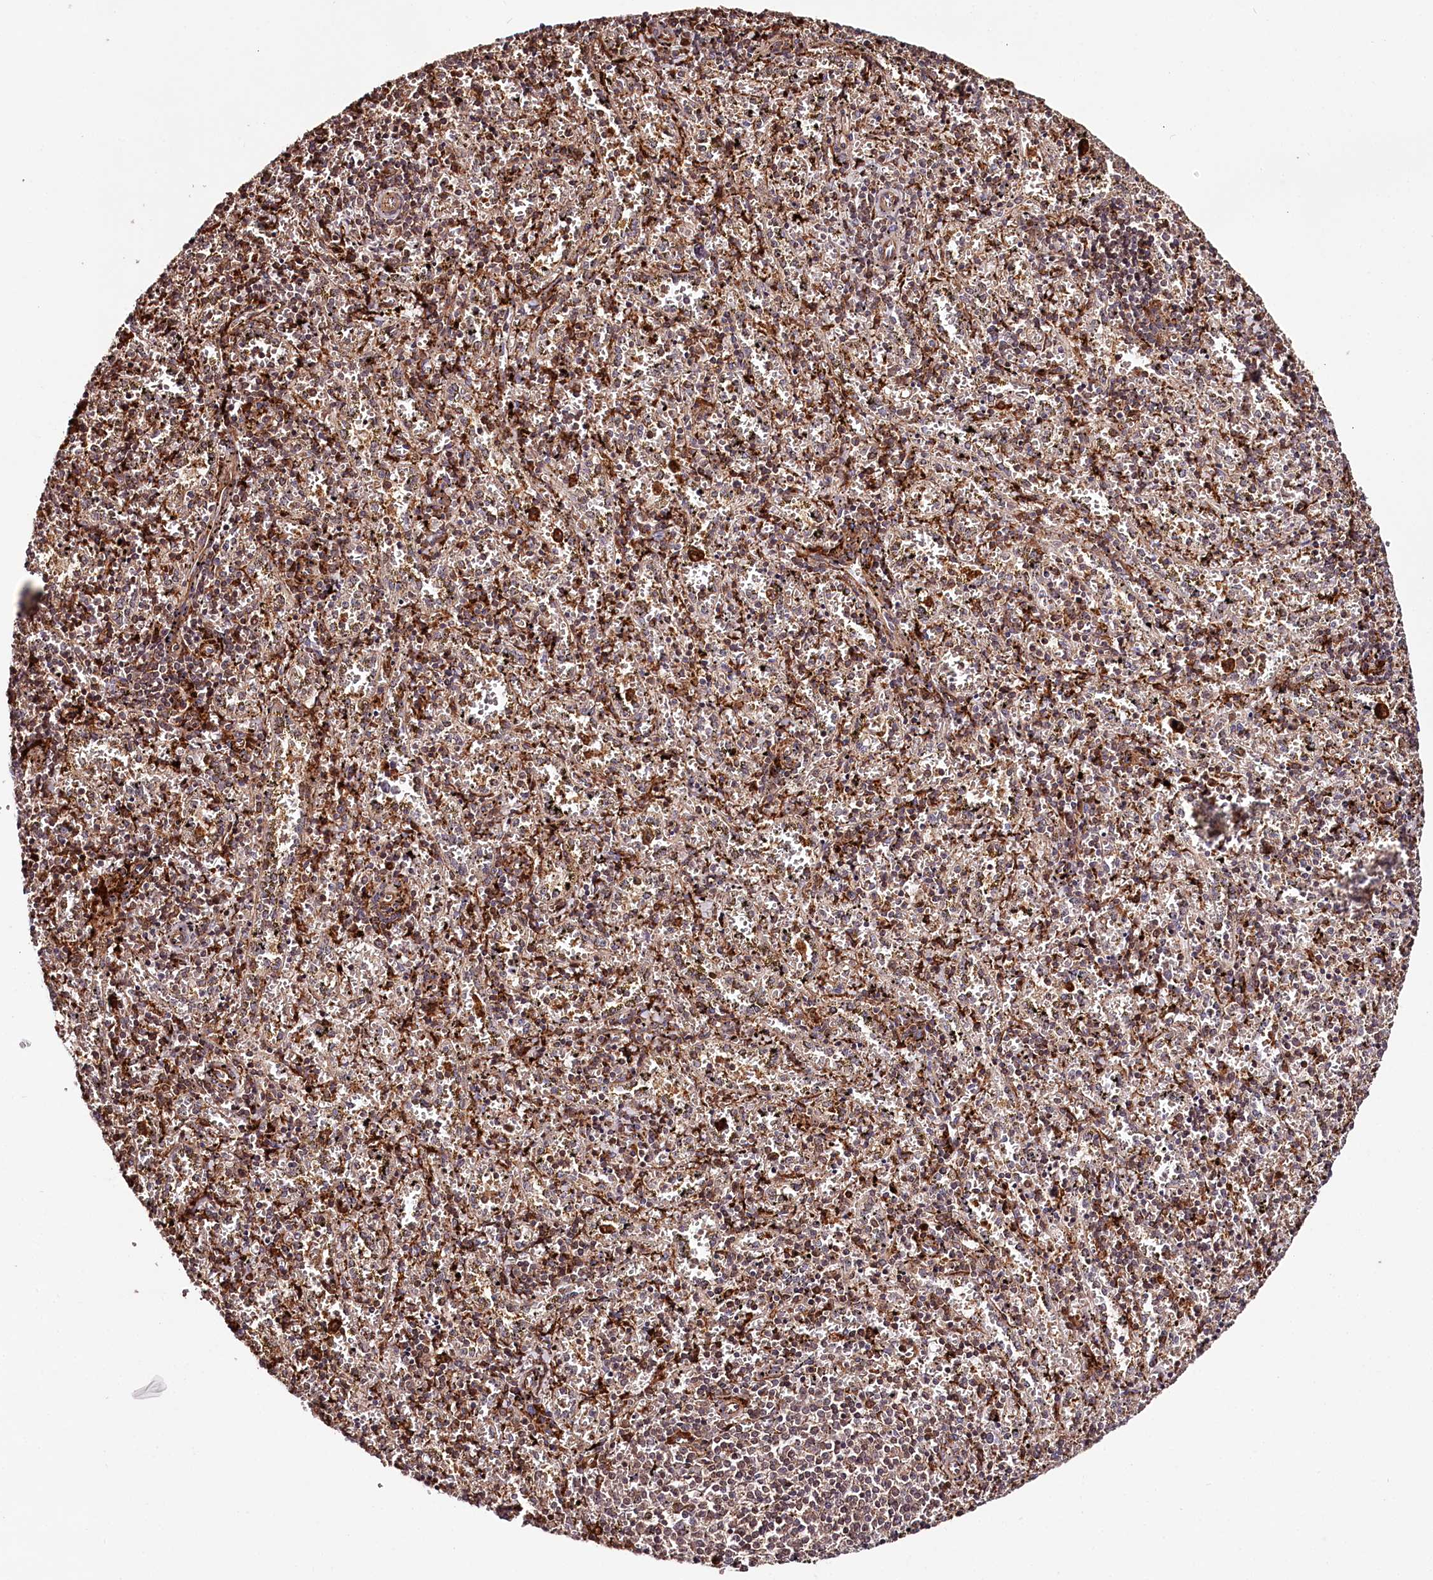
{"staining": {"intensity": "strong", "quantity": "25%-75%", "location": "cytoplasmic/membranous"}, "tissue": "spleen", "cell_type": "Cells in red pulp", "image_type": "normal", "snomed": [{"axis": "morphology", "description": "Normal tissue, NOS"}, {"axis": "topography", "description": "Spleen"}], "caption": "A high amount of strong cytoplasmic/membranous expression is appreciated in about 25%-75% of cells in red pulp in benign spleen.", "gene": "KIF14", "patient": {"sex": "male", "age": 11}}